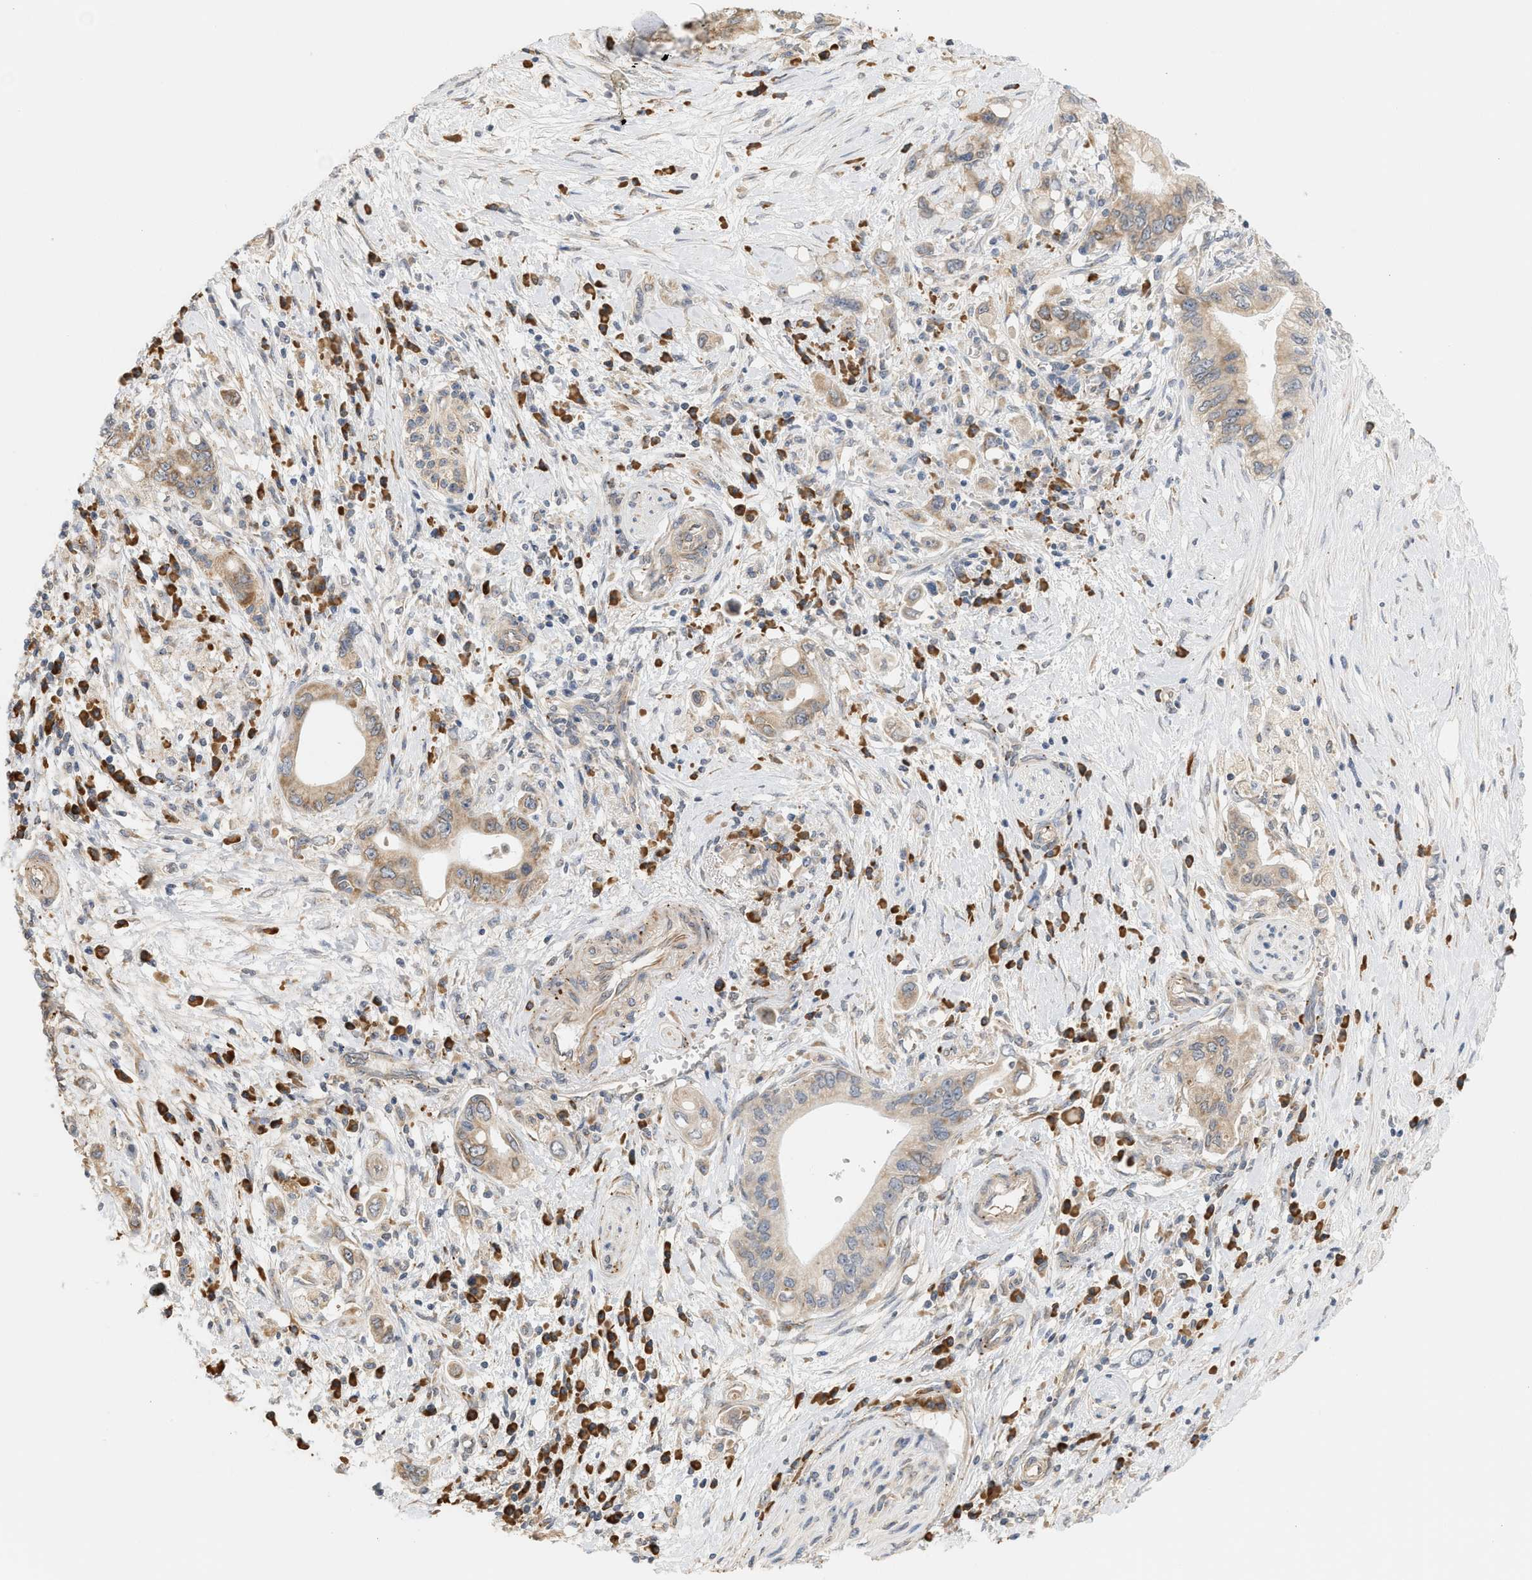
{"staining": {"intensity": "moderate", "quantity": ">75%", "location": "cytoplasmic/membranous"}, "tissue": "pancreatic cancer", "cell_type": "Tumor cells", "image_type": "cancer", "snomed": [{"axis": "morphology", "description": "Adenocarcinoma, NOS"}, {"axis": "topography", "description": "Pancreas"}], "caption": "Pancreatic adenocarcinoma stained for a protein (brown) demonstrates moderate cytoplasmic/membranous positive expression in approximately >75% of tumor cells.", "gene": "SVOP", "patient": {"sex": "female", "age": 73}}